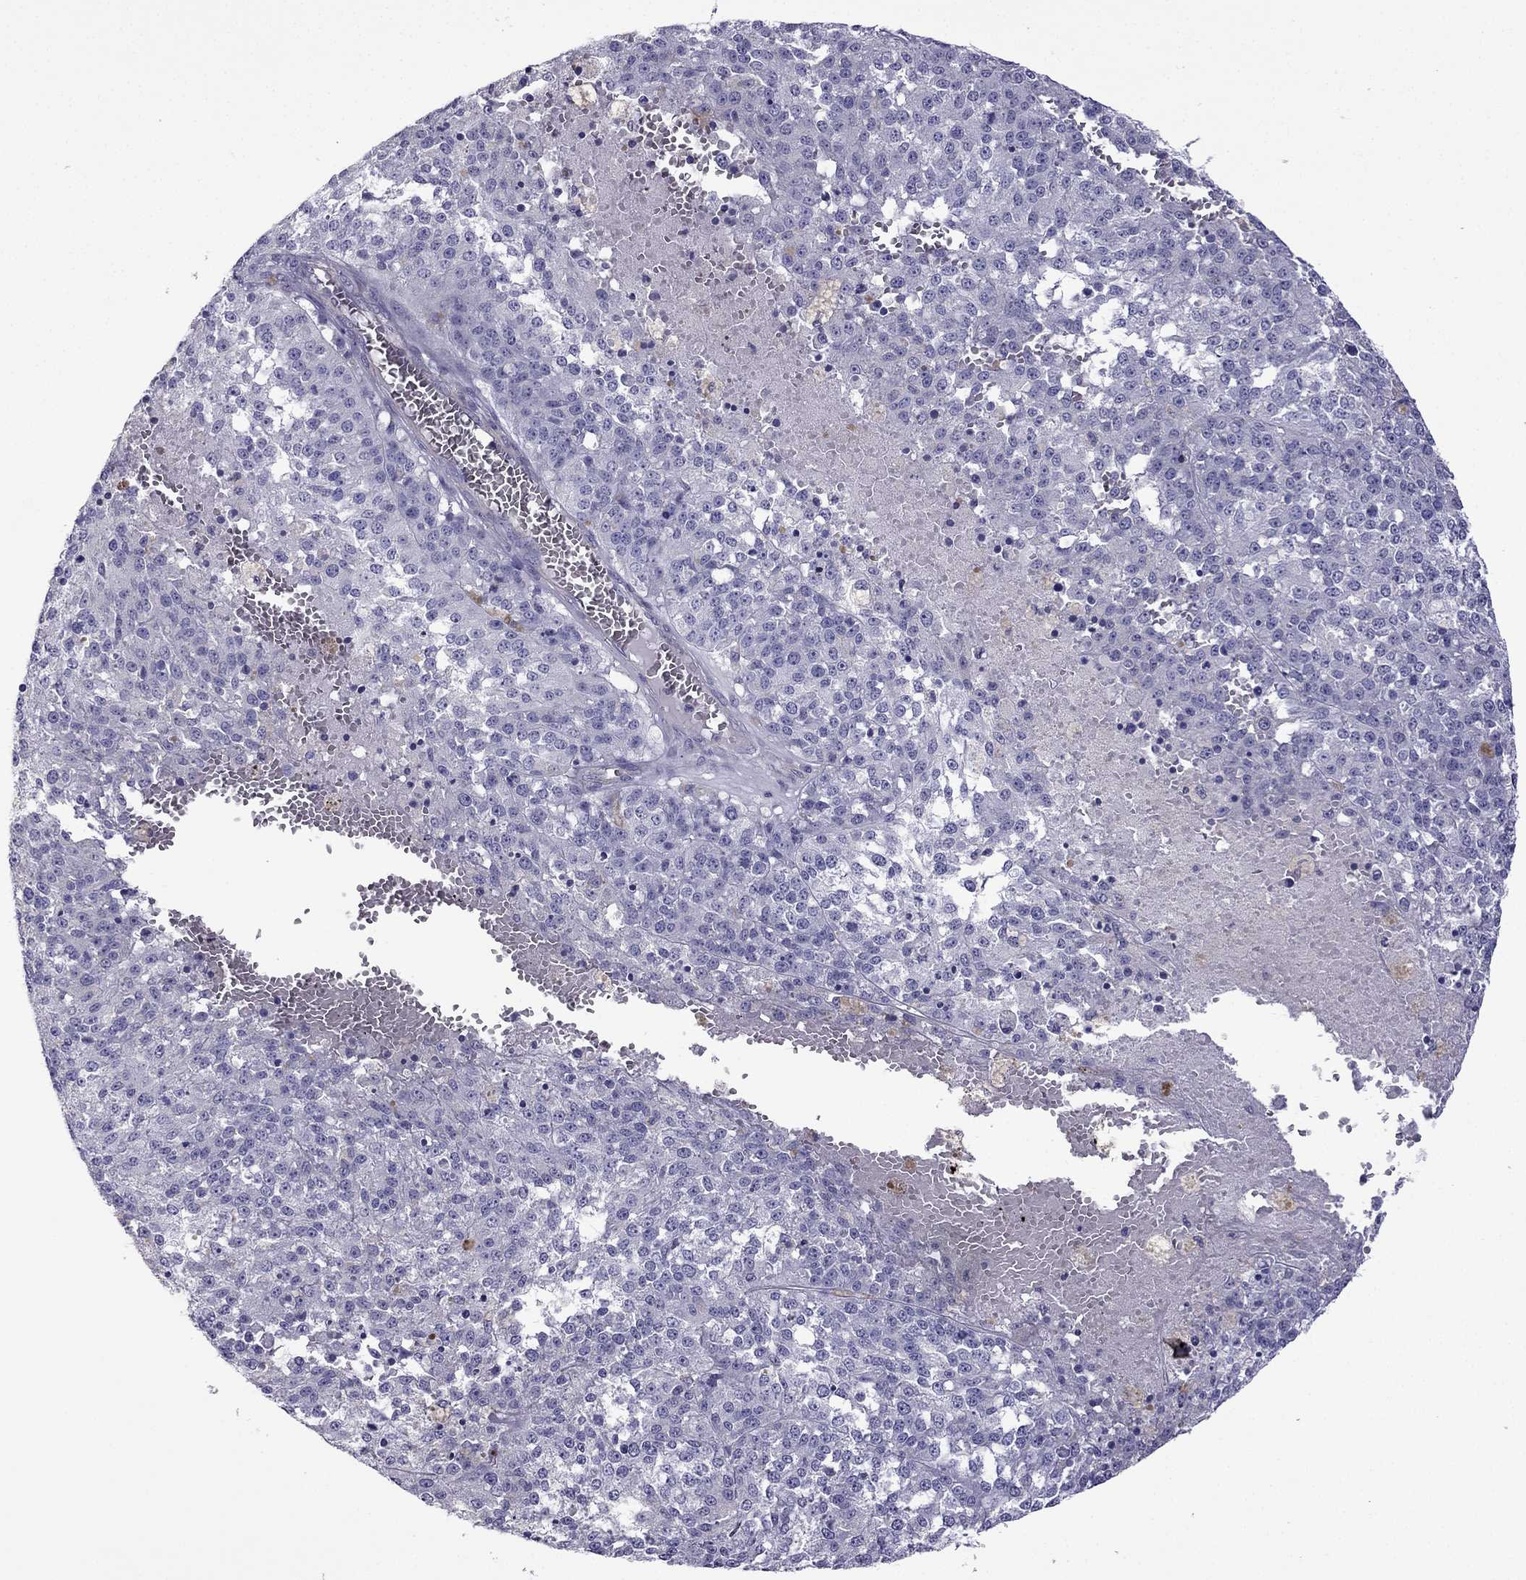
{"staining": {"intensity": "negative", "quantity": "none", "location": "none"}, "tissue": "melanoma", "cell_type": "Tumor cells", "image_type": "cancer", "snomed": [{"axis": "morphology", "description": "Malignant melanoma, Metastatic site"}, {"axis": "topography", "description": "Lymph node"}], "caption": "Tumor cells show no significant positivity in malignant melanoma (metastatic site). (DAB immunohistochemistry, high magnification).", "gene": "GJA8", "patient": {"sex": "female", "age": 64}}